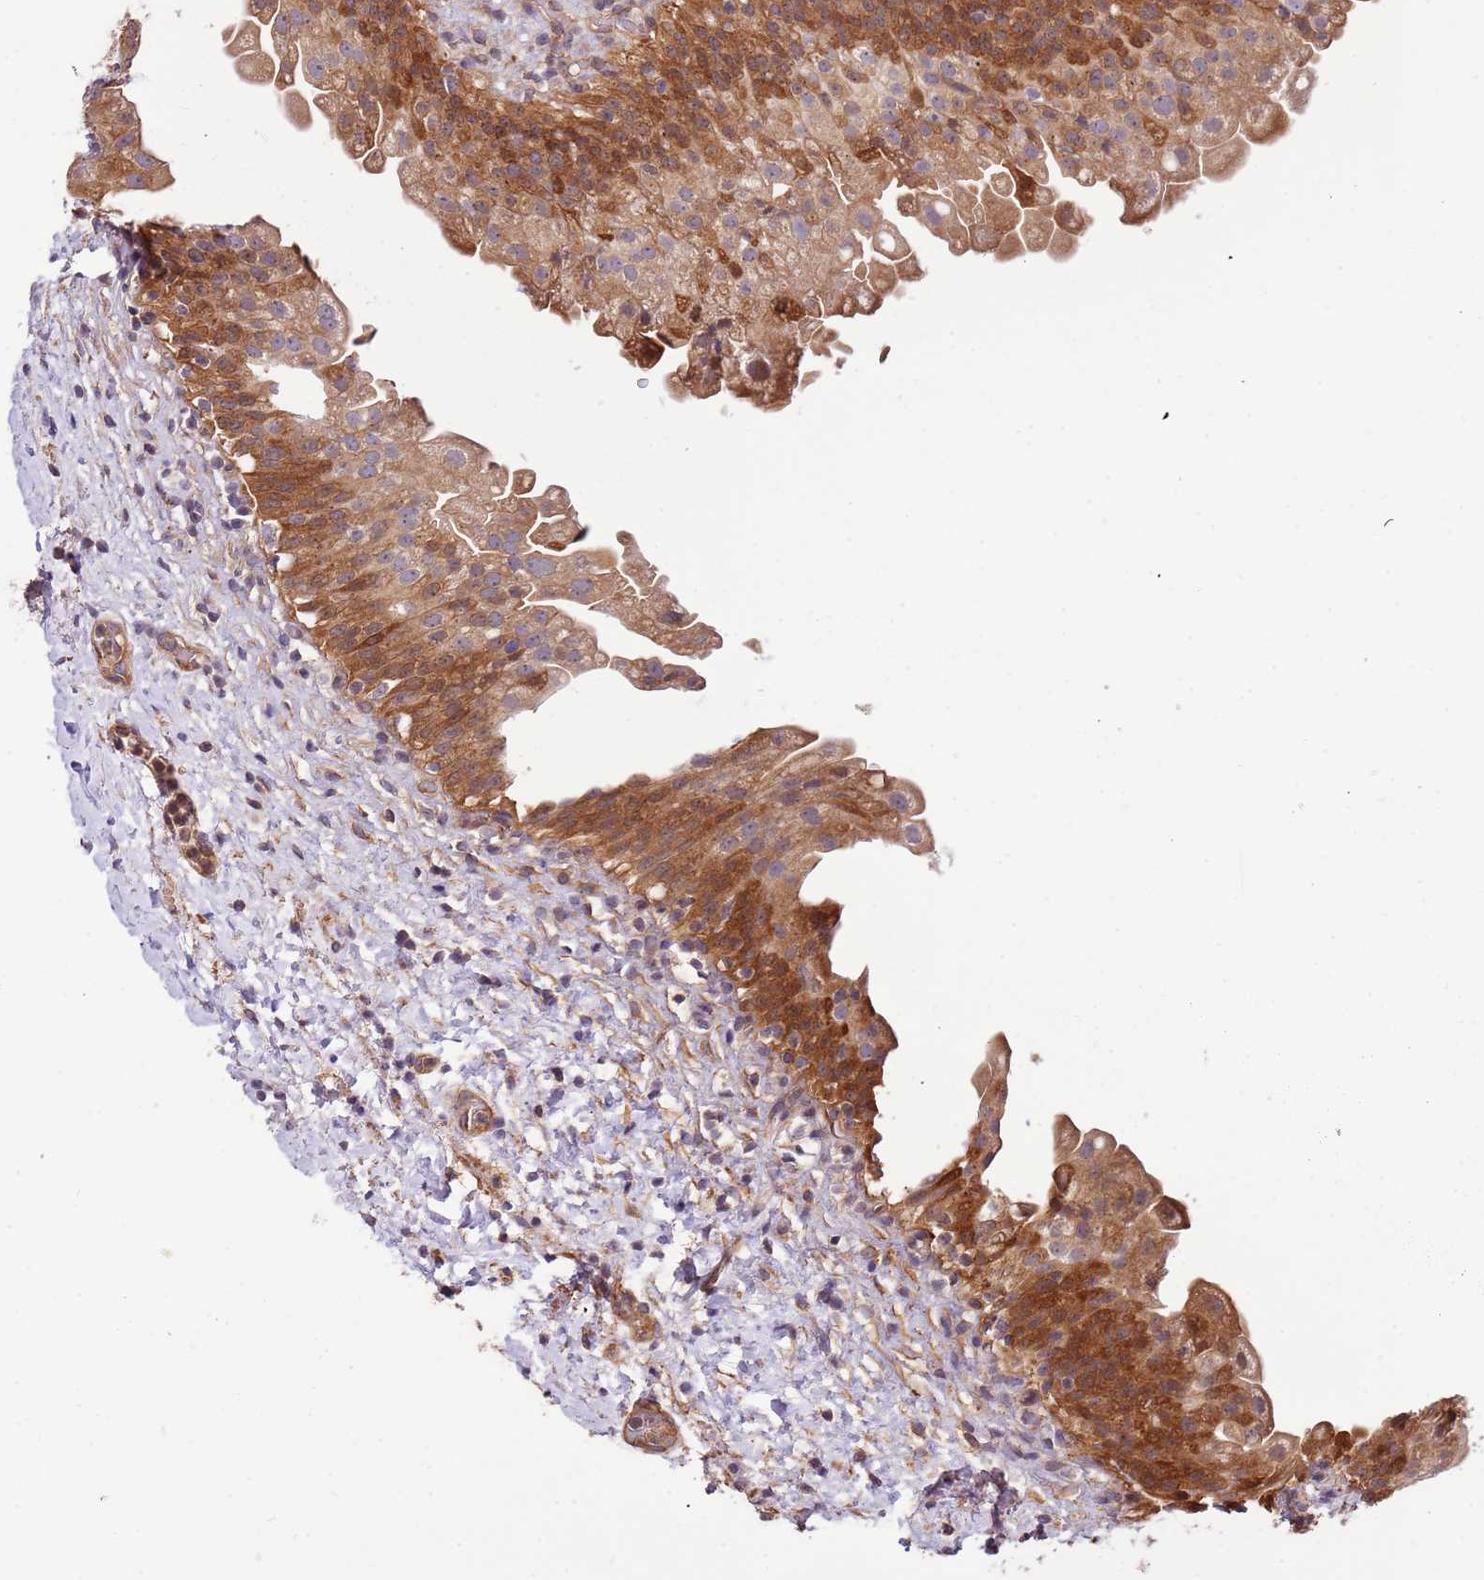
{"staining": {"intensity": "moderate", "quantity": ">75%", "location": "cytoplasmic/membranous"}, "tissue": "urinary bladder", "cell_type": "Urothelial cells", "image_type": "normal", "snomed": [{"axis": "morphology", "description": "Normal tissue, NOS"}, {"axis": "topography", "description": "Urinary bladder"}], "caption": "An IHC image of unremarkable tissue is shown. Protein staining in brown shows moderate cytoplasmic/membranous positivity in urinary bladder within urothelial cells.", "gene": "LAMB4", "patient": {"sex": "female", "age": 27}}